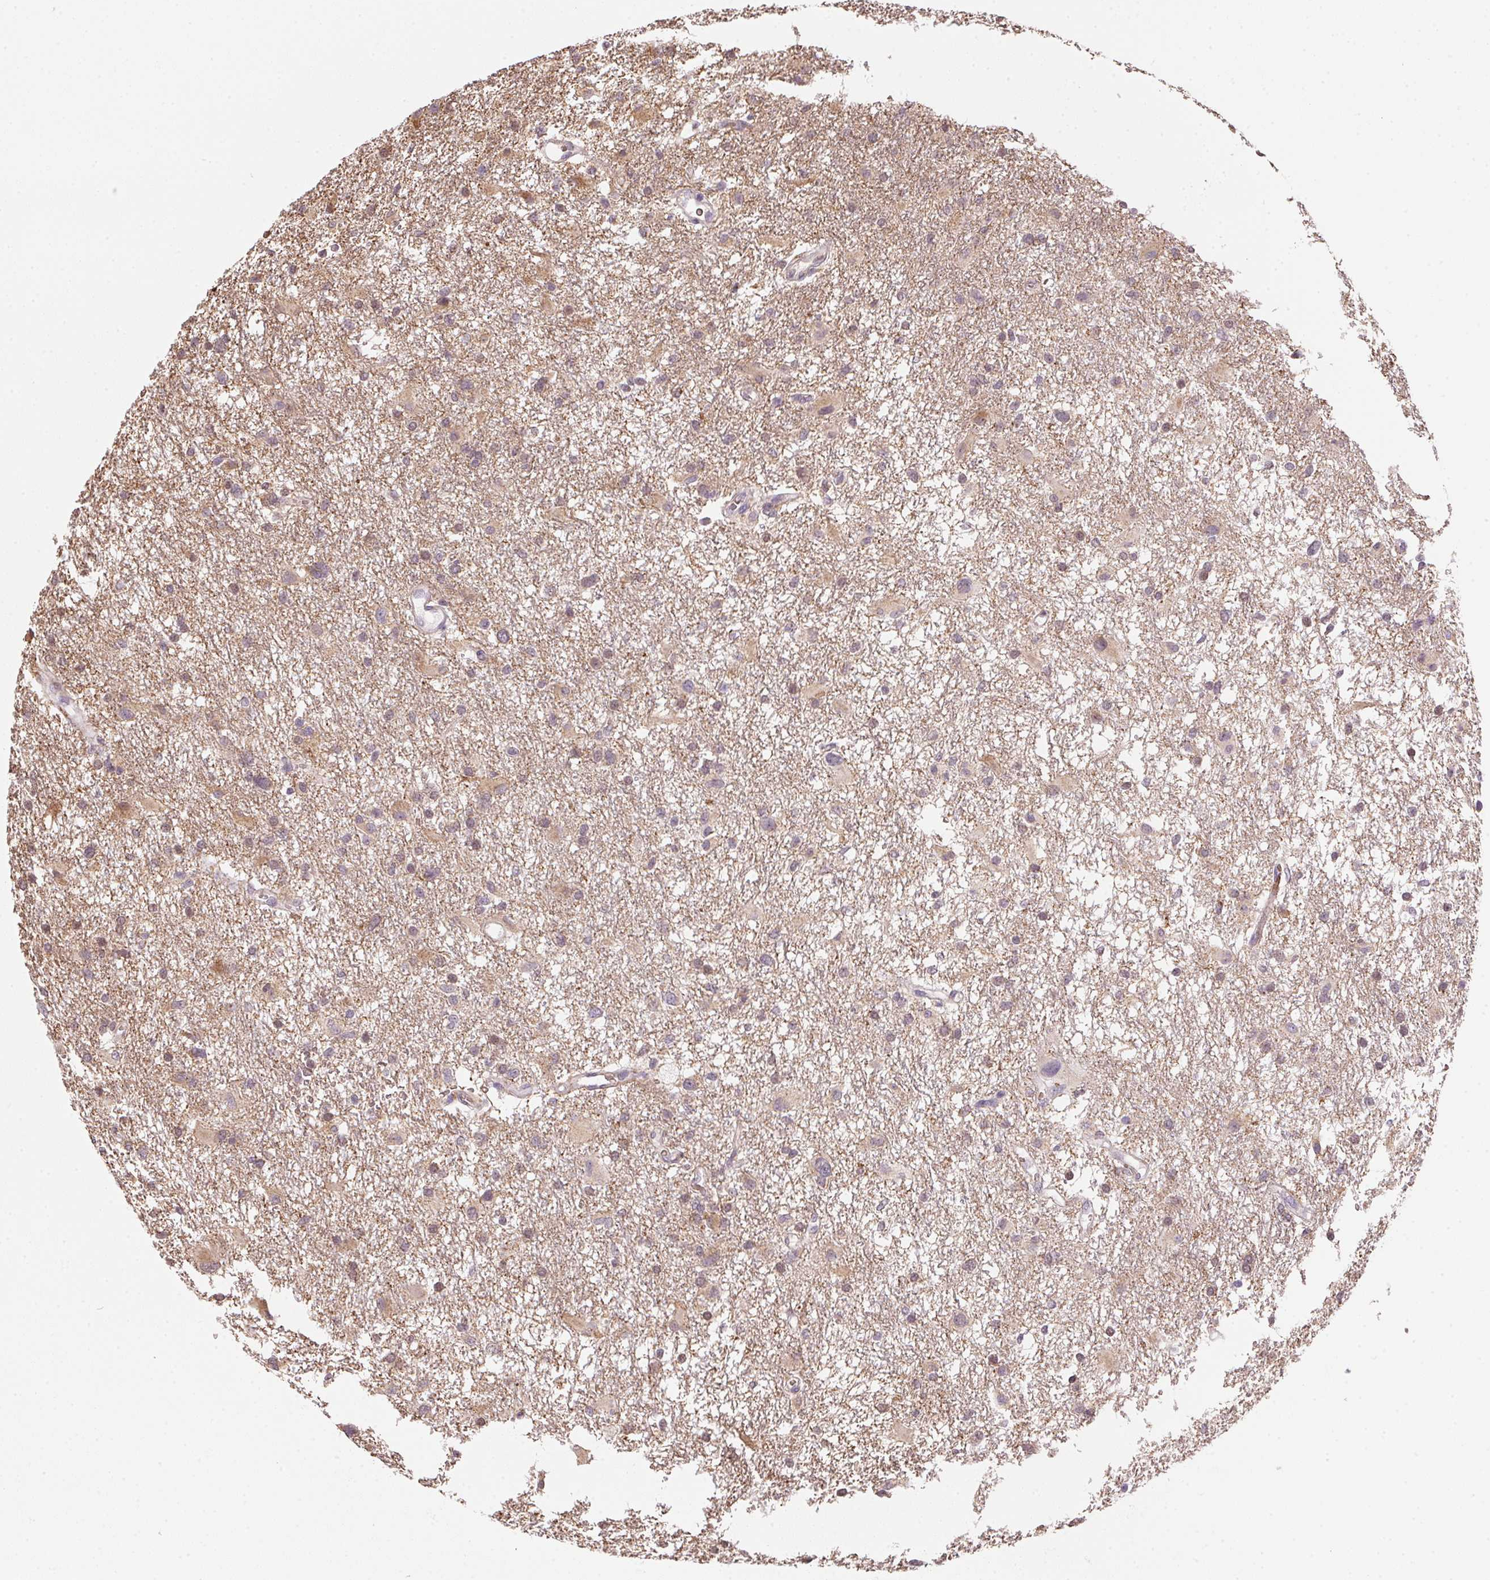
{"staining": {"intensity": "weak", "quantity": "<25%", "location": "cytoplasmic/membranous"}, "tissue": "glioma", "cell_type": "Tumor cells", "image_type": "cancer", "snomed": [{"axis": "morphology", "description": "Glioma, malignant, High grade"}, {"axis": "topography", "description": "Brain"}], "caption": "High magnification brightfield microscopy of glioma stained with DAB (brown) and counterstained with hematoxylin (blue): tumor cells show no significant expression.", "gene": "METTL13", "patient": {"sex": "male", "age": 53}}